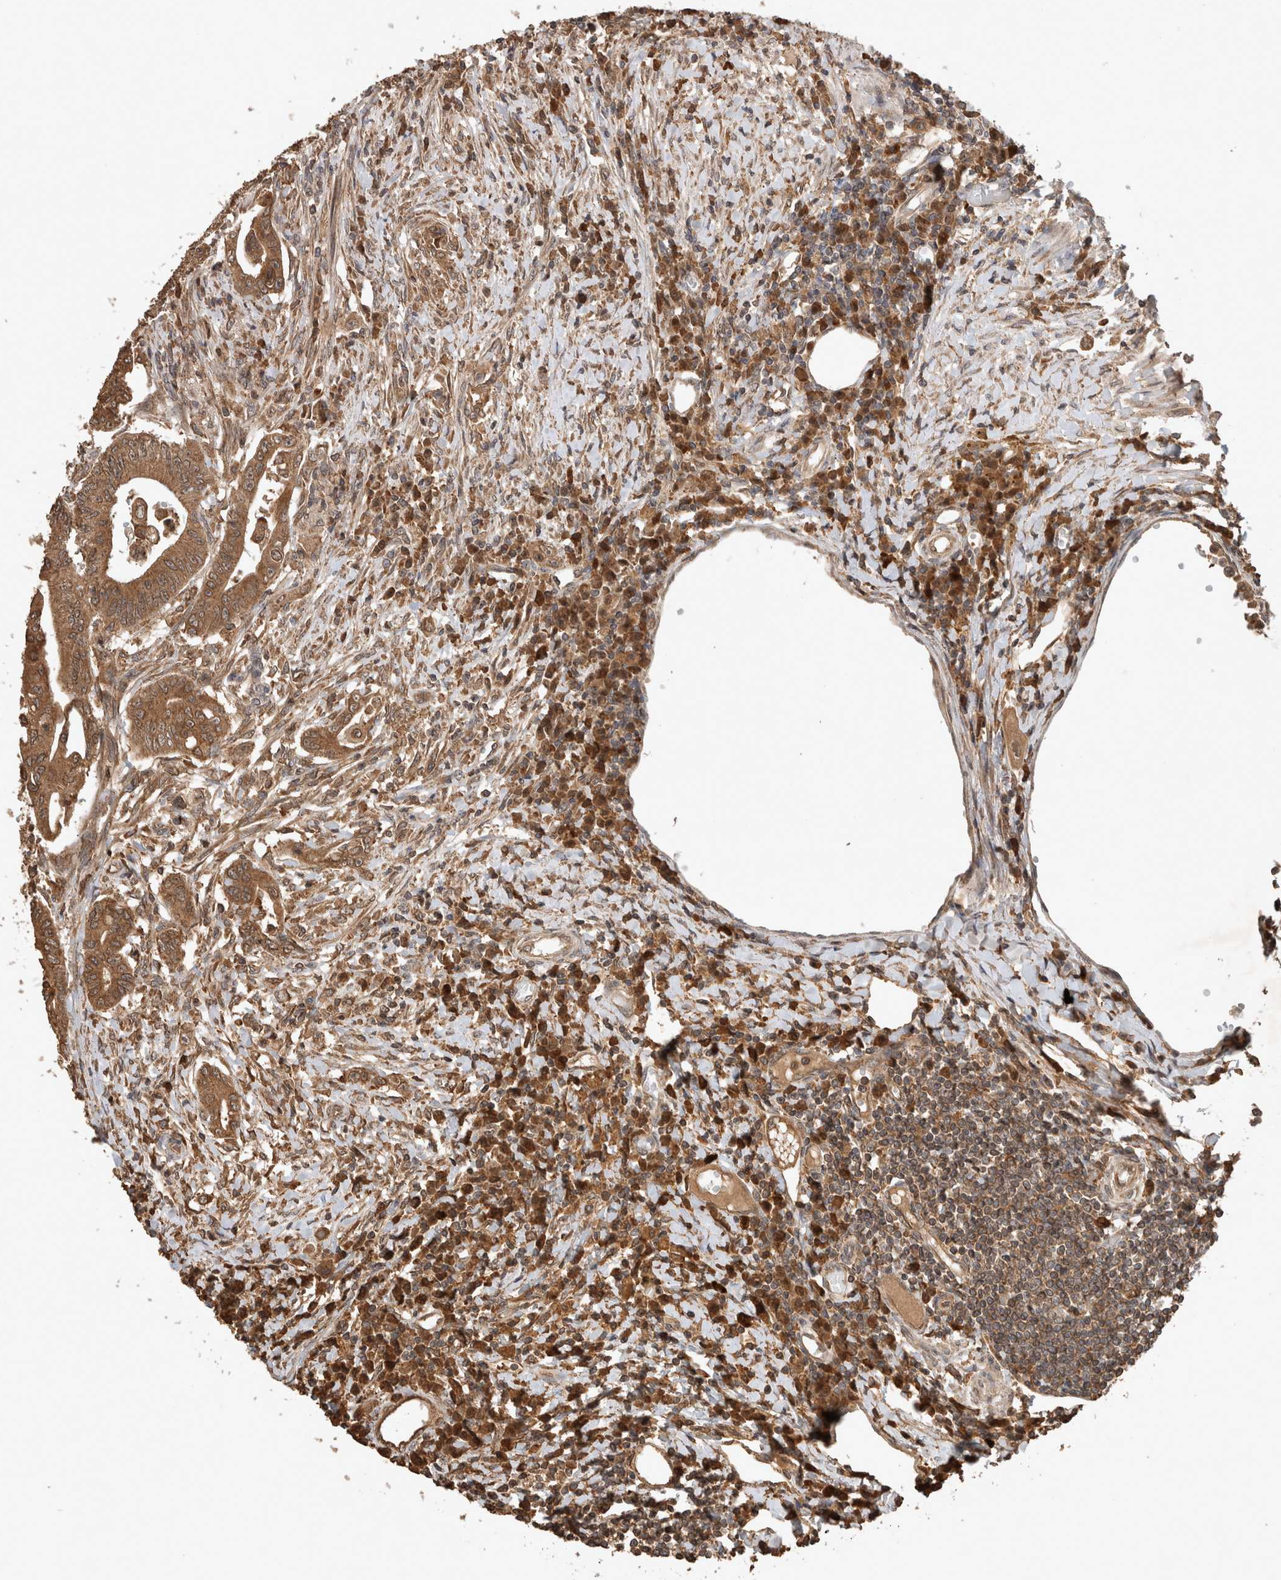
{"staining": {"intensity": "moderate", "quantity": ">75%", "location": "cytoplasmic/membranous"}, "tissue": "colorectal cancer", "cell_type": "Tumor cells", "image_type": "cancer", "snomed": [{"axis": "morphology", "description": "Adenoma, NOS"}, {"axis": "morphology", "description": "Adenocarcinoma, NOS"}, {"axis": "topography", "description": "Colon"}], "caption": "Immunohistochemistry histopathology image of neoplastic tissue: human adenoma (colorectal) stained using immunohistochemistry shows medium levels of moderate protein expression localized specifically in the cytoplasmic/membranous of tumor cells, appearing as a cytoplasmic/membranous brown color.", "gene": "OTUD7B", "patient": {"sex": "male", "age": 79}}